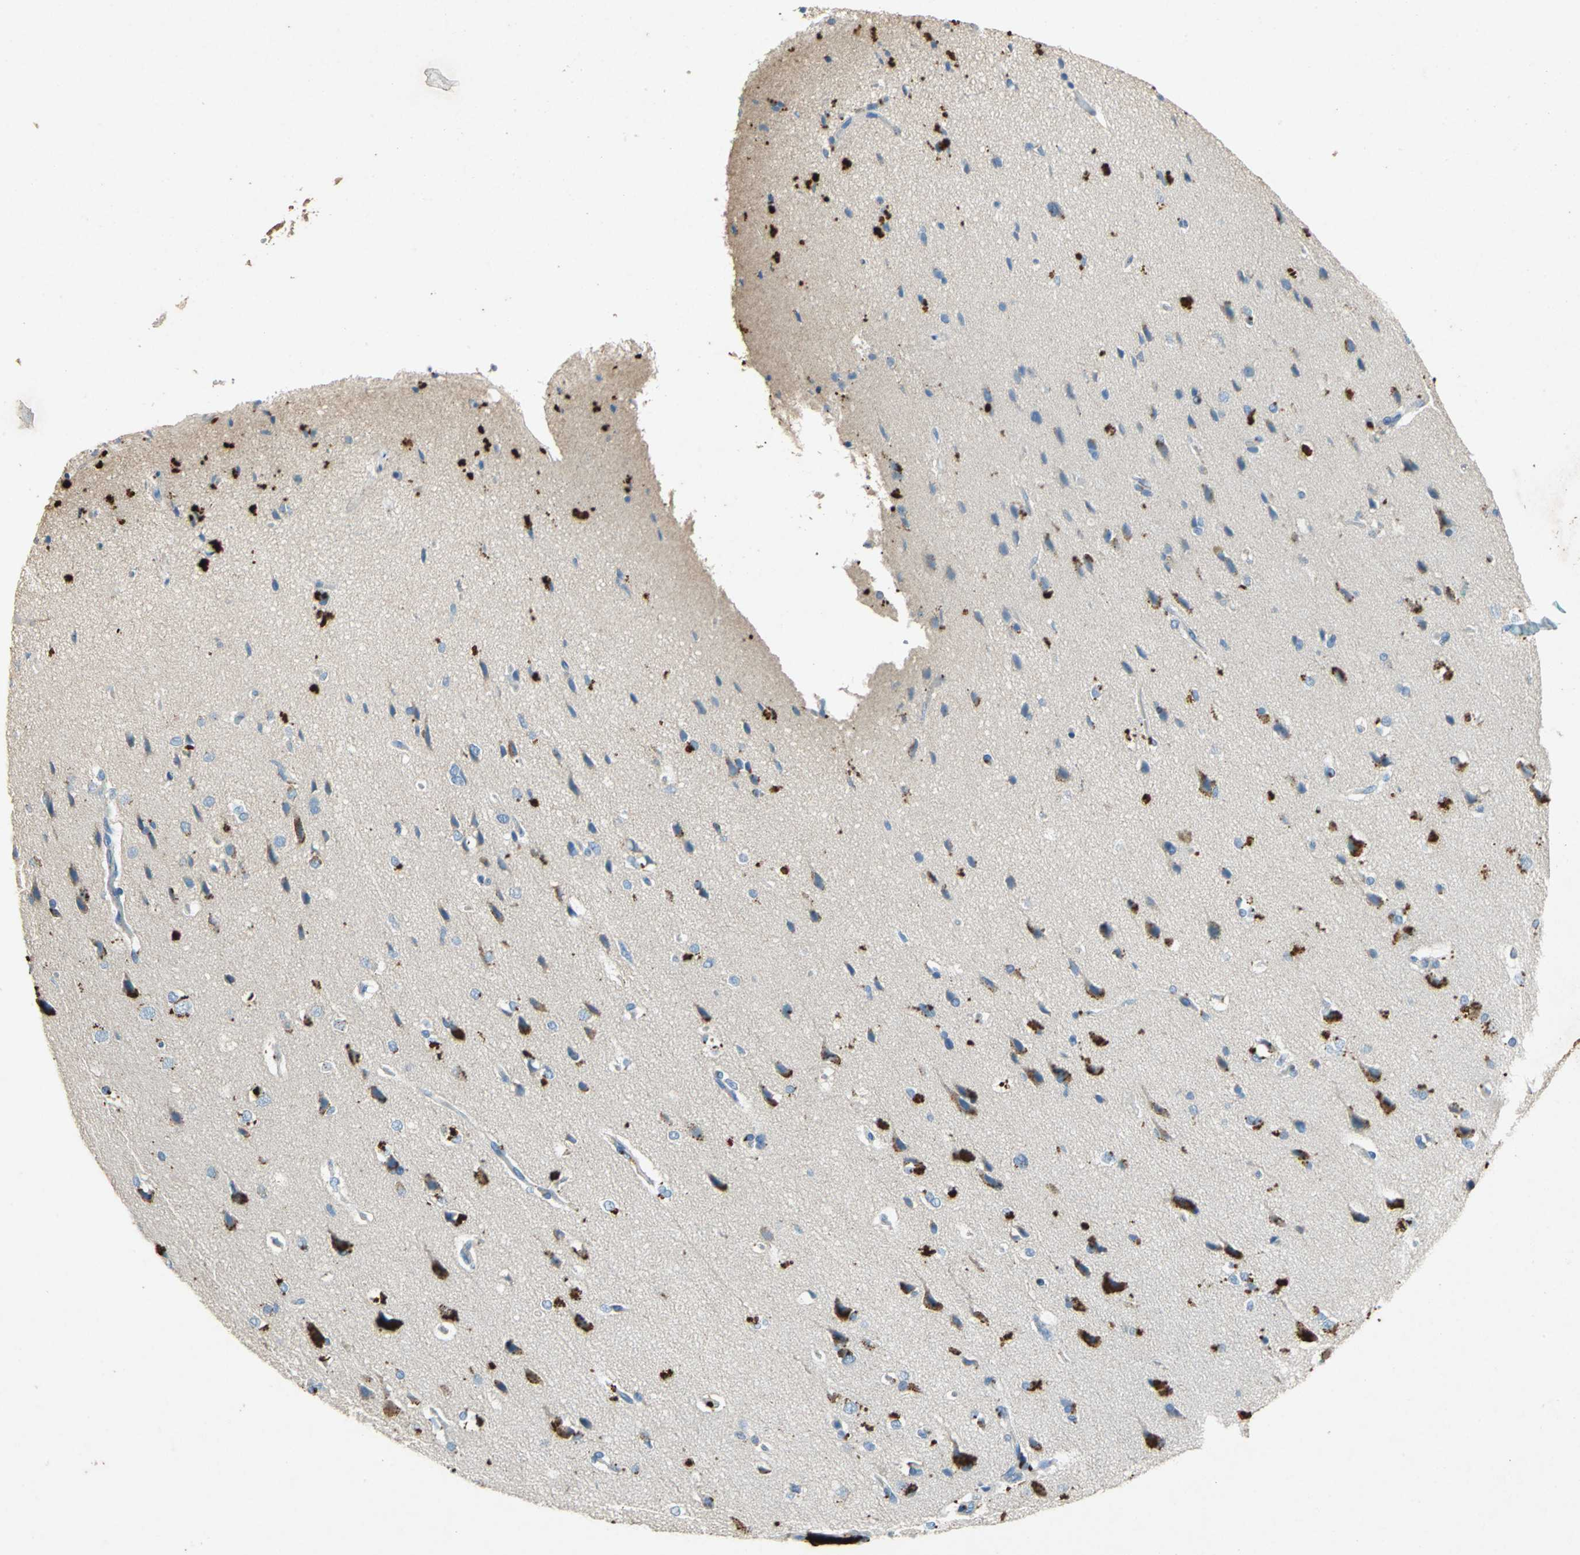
{"staining": {"intensity": "negative", "quantity": "none", "location": "none"}, "tissue": "cerebral cortex", "cell_type": "Endothelial cells", "image_type": "normal", "snomed": [{"axis": "morphology", "description": "Normal tissue, NOS"}, {"axis": "topography", "description": "Cerebral cortex"}], "caption": "This is an immunohistochemistry (IHC) micrograph of benign cerebral cortex. There is no expression in endothelial cells.", "gene": "ADAMTS5", "patient": {"sex": "male", "age": 62}}